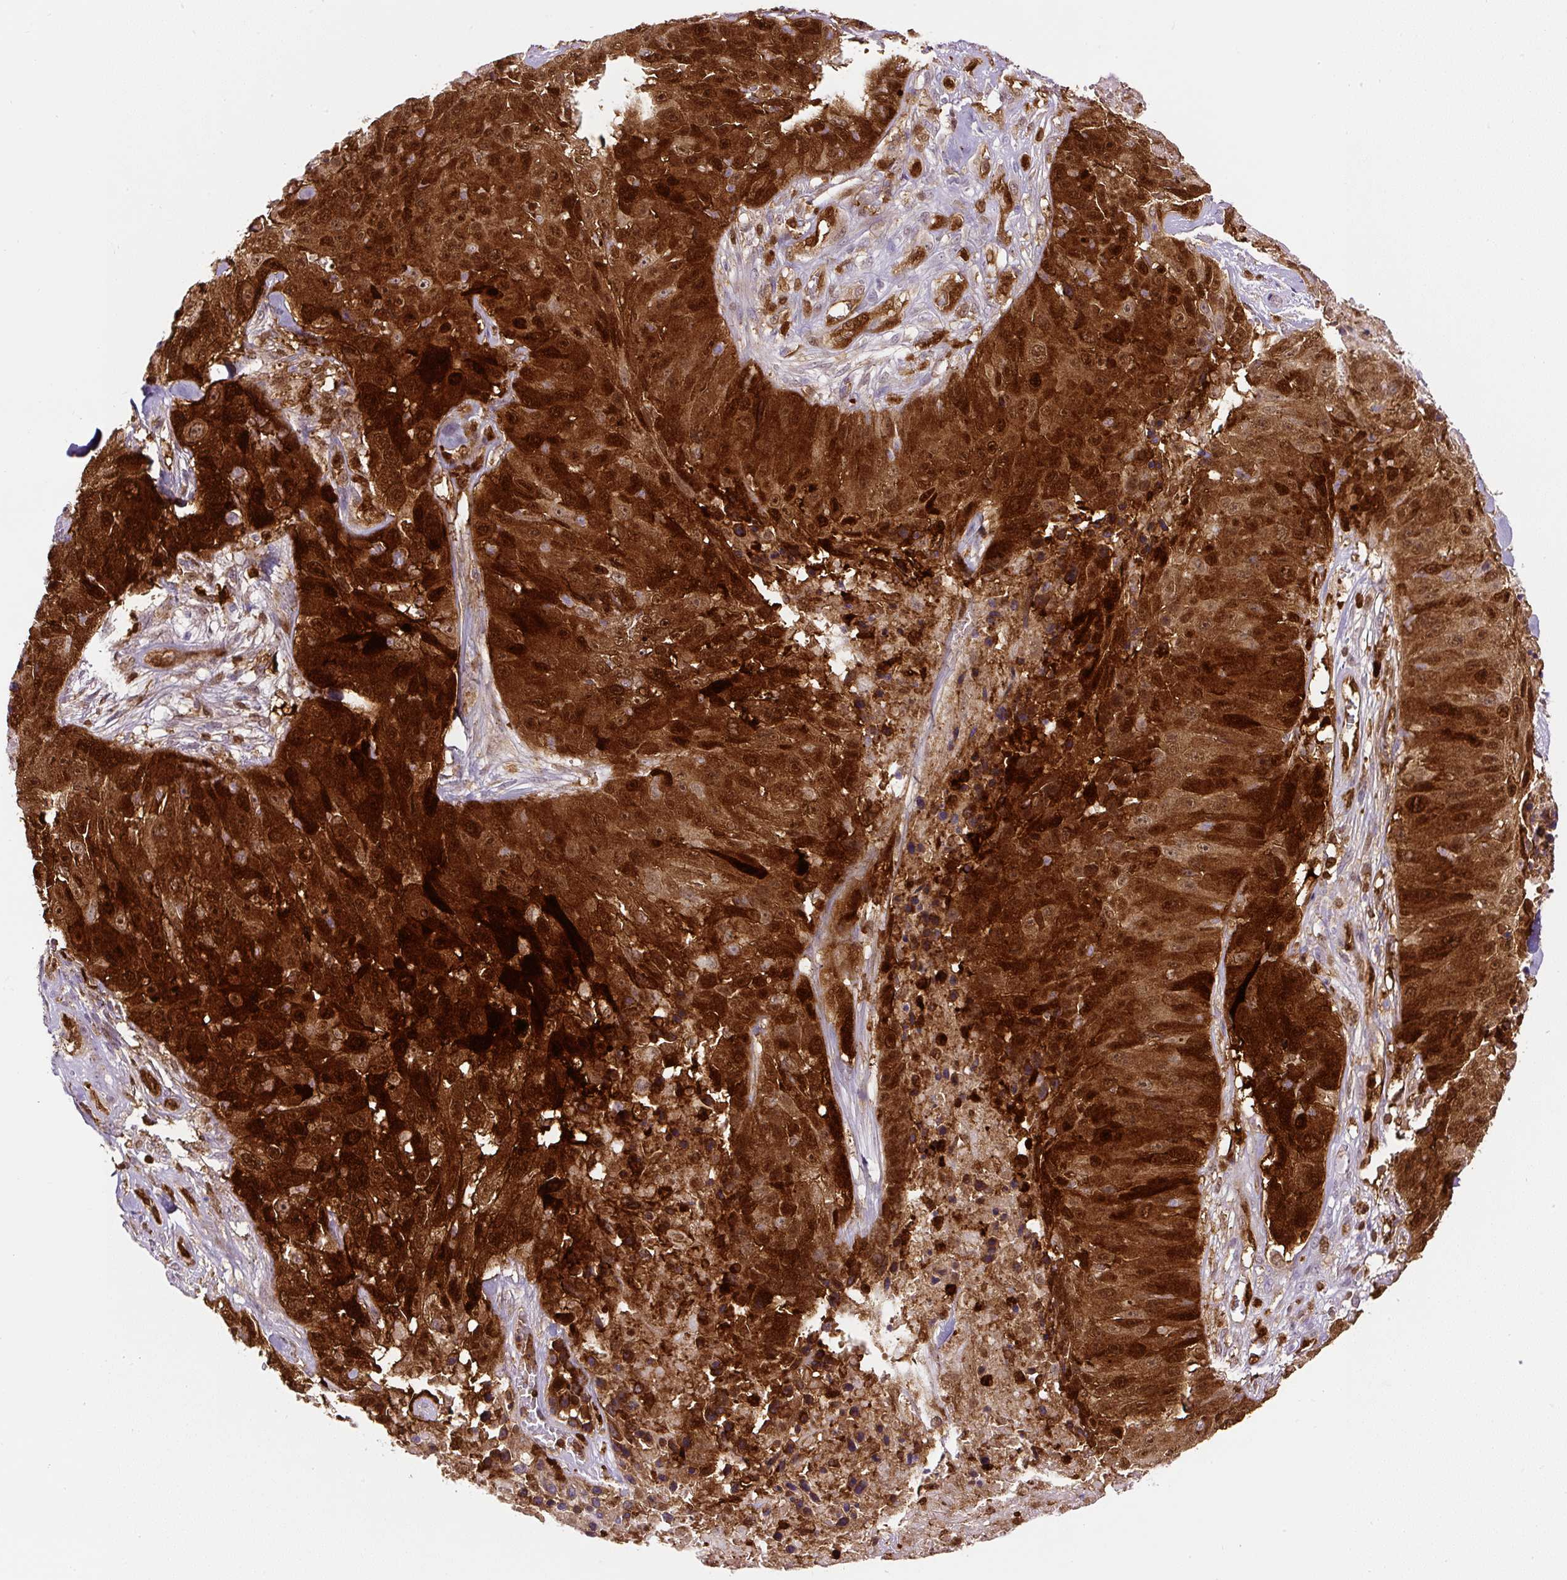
{"staining": {"intensity": "strong", "quantity": ">75%", "location": "cytoplasmic/membranous,nuclear"}, "tissue": "skin cancer", "cell_type": "Tumor cells", "image_type": "cancer", "snomed": [{"axis": "morphology", "description": "Squamous cell carcinoma, NOS"}, {"axis": "topography", "description": "Skin"}], "caption": "A photomicrograph showing strong cytoplasmic/membranous and nuclear positivity in about >75% of tumor cells in skin cancer, as visualized by brown immunohistochemical staining.", "gene": "ANXA1", "patient": {"sex": "female", "age": 87}}